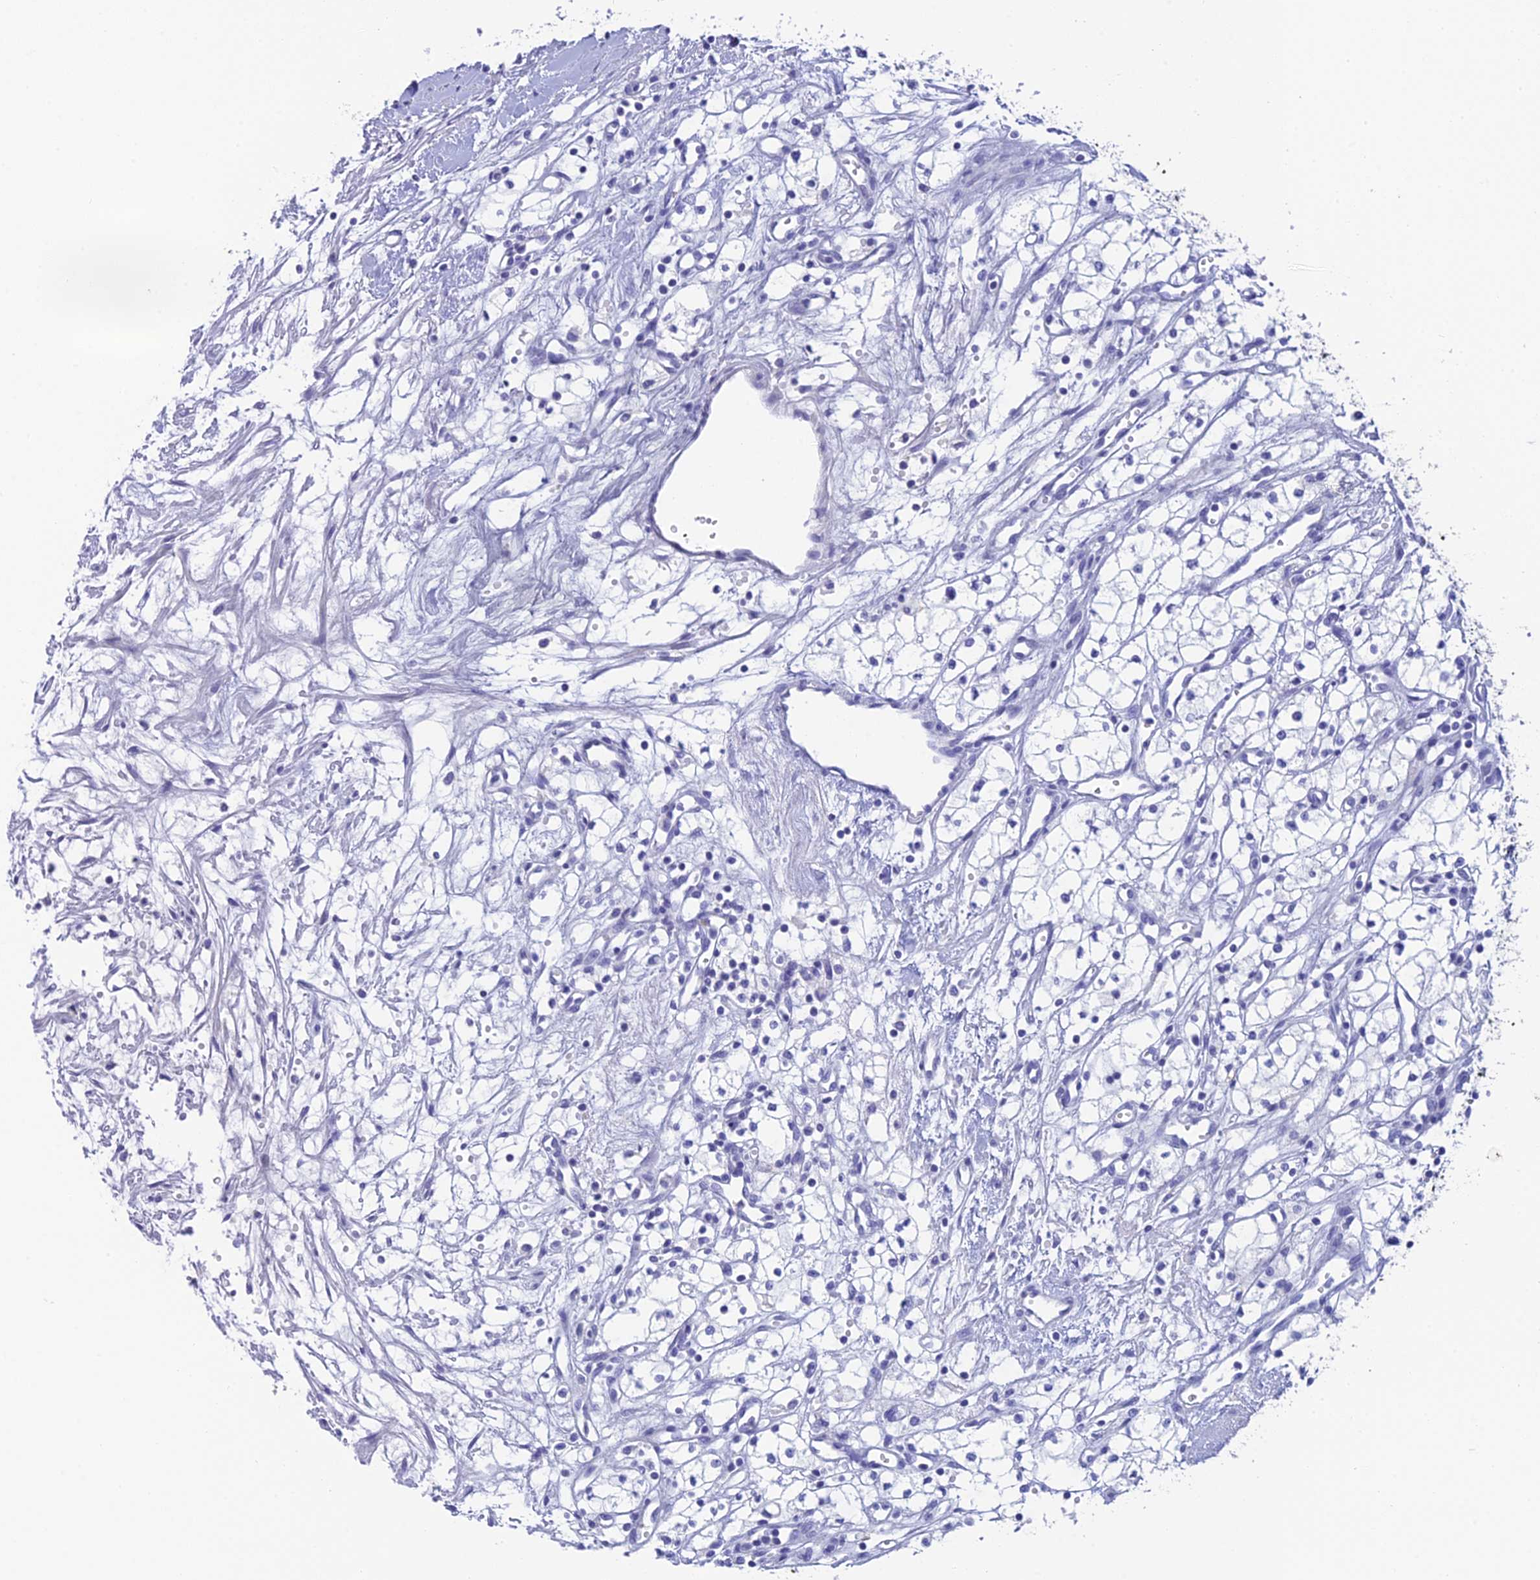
{"staining": {"intensity": "negative", "quantity": "none", "location": "none"}, "tissue": "renal cancer", "cell_type": "Tumor cells", "image_type": "cancer", "snomed": [{"axis": "morphology", "description": "Adenocarcinoma, NOS"}, {"axis": "topography", "description": "Kidney"}], "caption": "The histopathology image reveals no significant staining in tumor cells of renal cancer.", "gene": "C12orf29", "patient": {"sex": "male", "age": 59}}